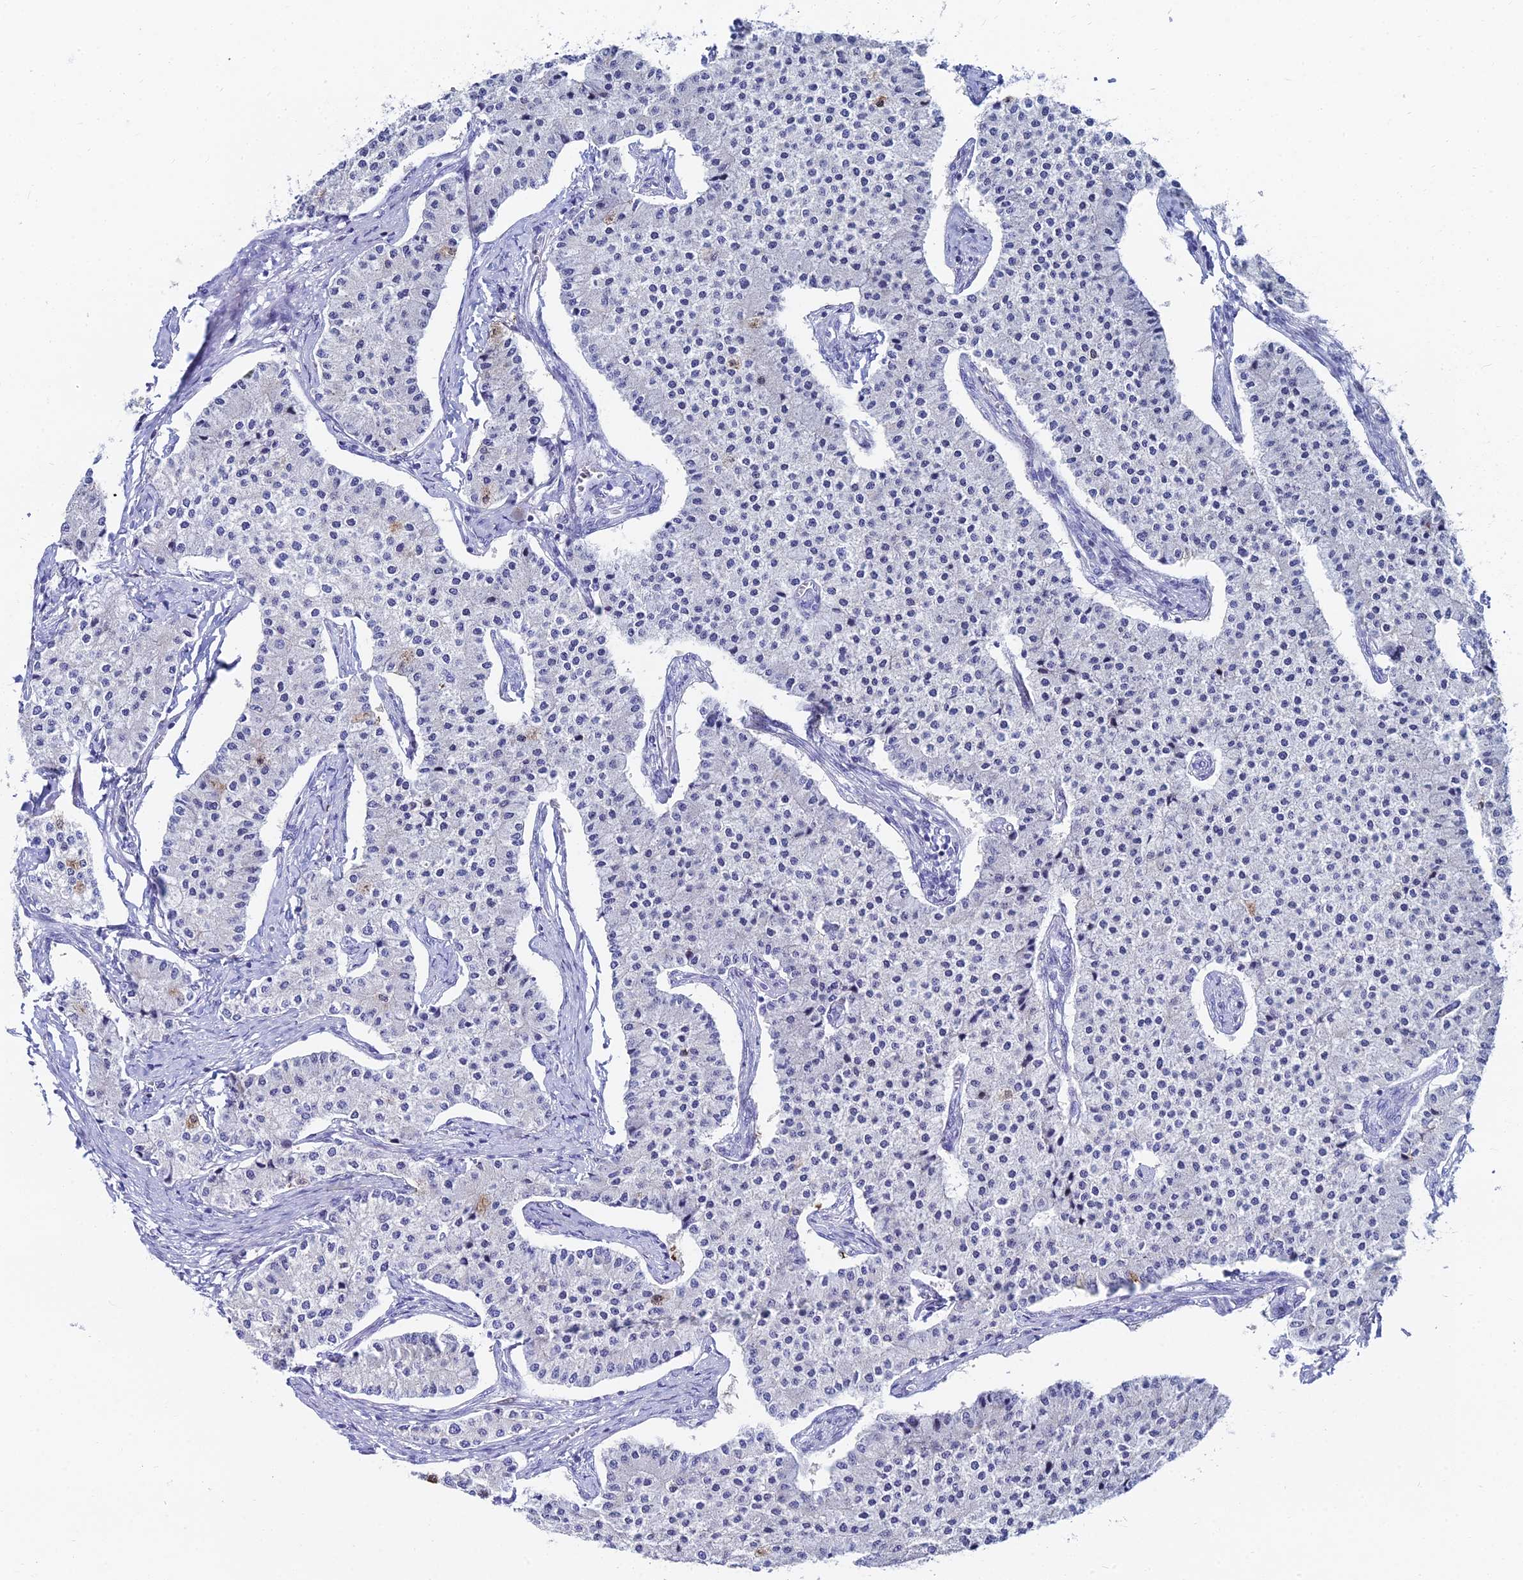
{"staining": {"intensity": "negative", "quantity": "none", "location": "none"}, "tissue": "carcinoid", "cell_type": "Tumor cells", "image_type": "cancer", "snomed": [{"axis": "morphology", "description": "Carcinoid, malignant, NOS"}, {"axis": "topography", "description": "Colon"}], "caption": "Tumor cells show no significant staining in carcinoid.", "gene": "HSPA1L", "patient": {"sex": "female", "age": 52}}